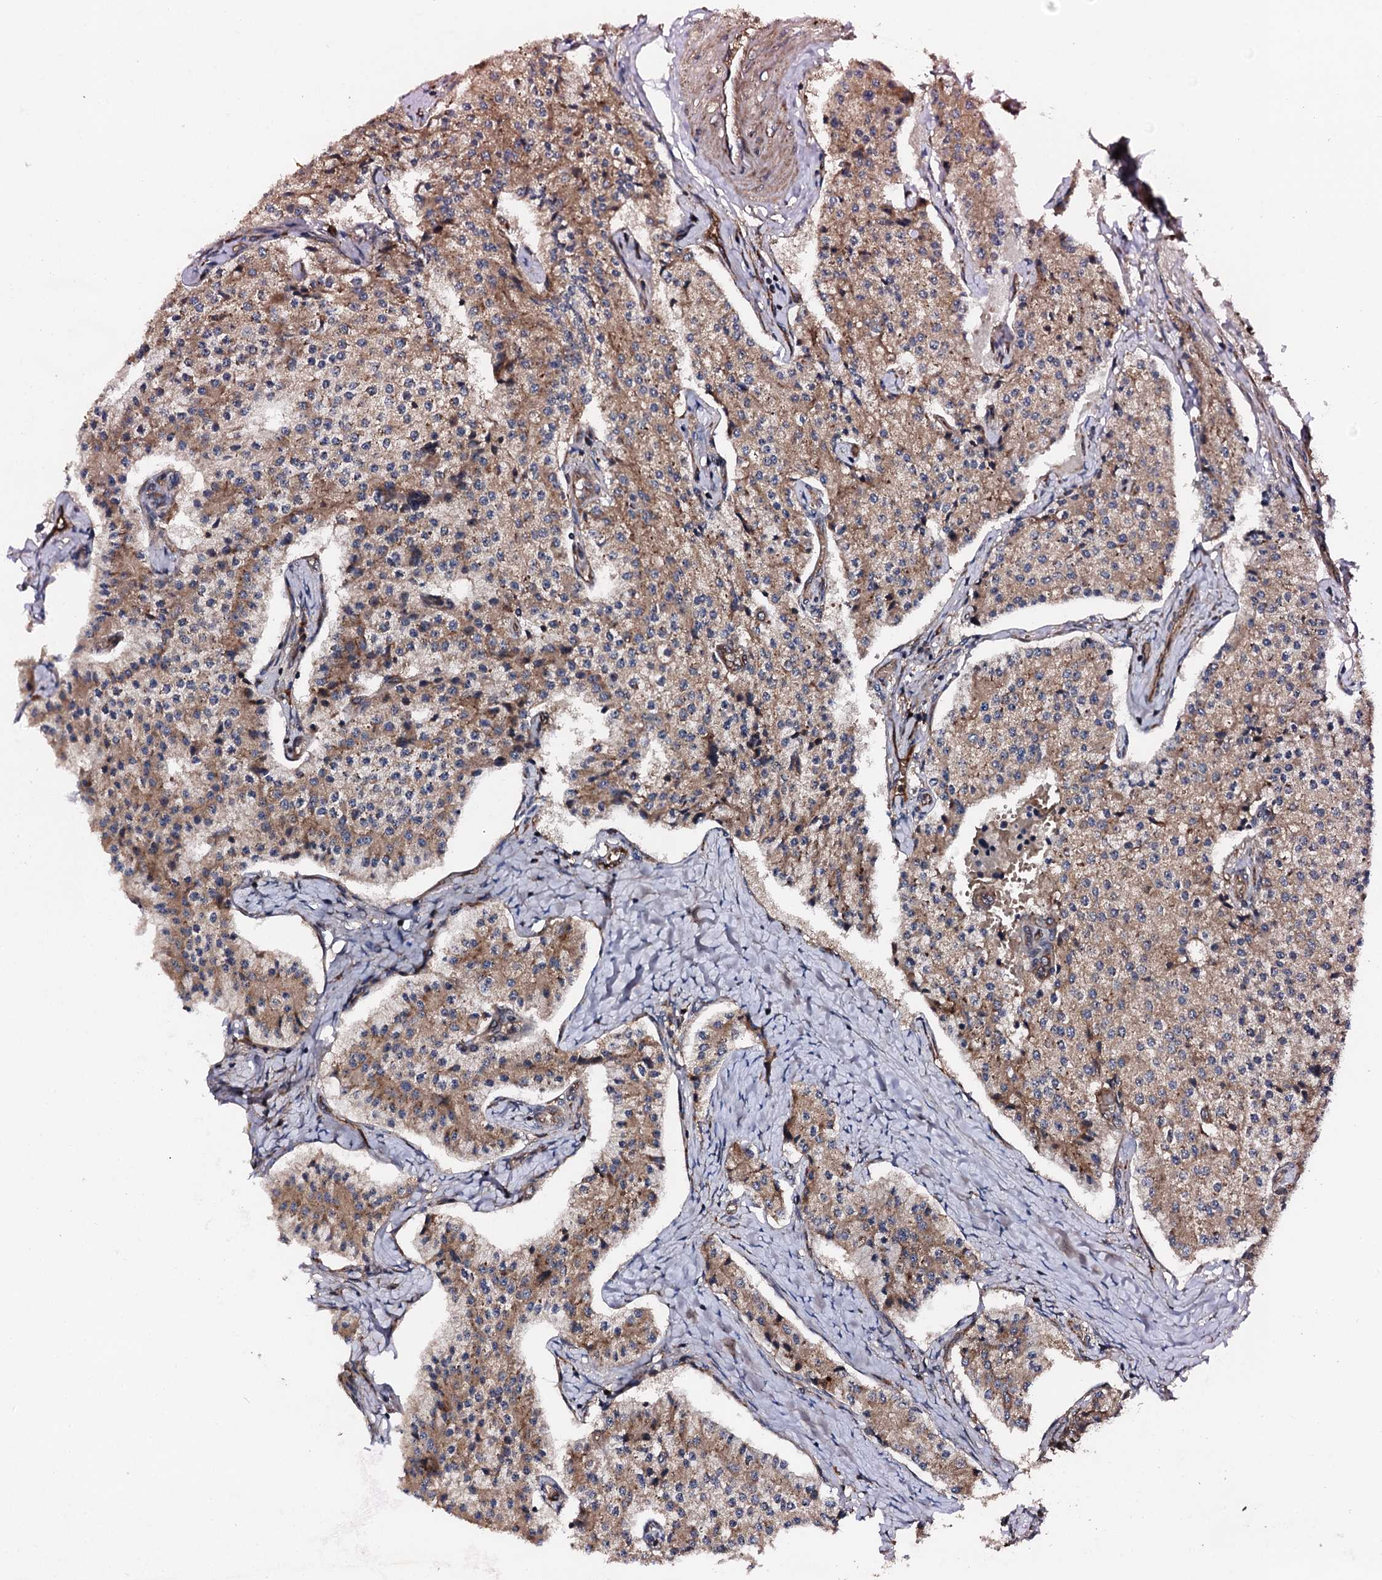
{"staining": {"intensity": "moderate", "quantity": ">75%", "location": "cytoplasmic/membranous"}, "tissue": "carcinoid", "cell_type": "Tumor cells", "image_type": "cancer", "snomed": [{"axis": "morphology", "description": "Carcinoid, malignant, NOS"}, {"axis": "topography", "description": "Colon"}], "caption": "The immunohistochemical stain labels moderate cytoplasmic/membranous expression in tumor cells of carcinoid (malignant) tissue. (Brightfield microscopy of DAB IHC at high magnification).", "gene": "FLYWCH1", "patient": {"sex": "female", "age": 52}}